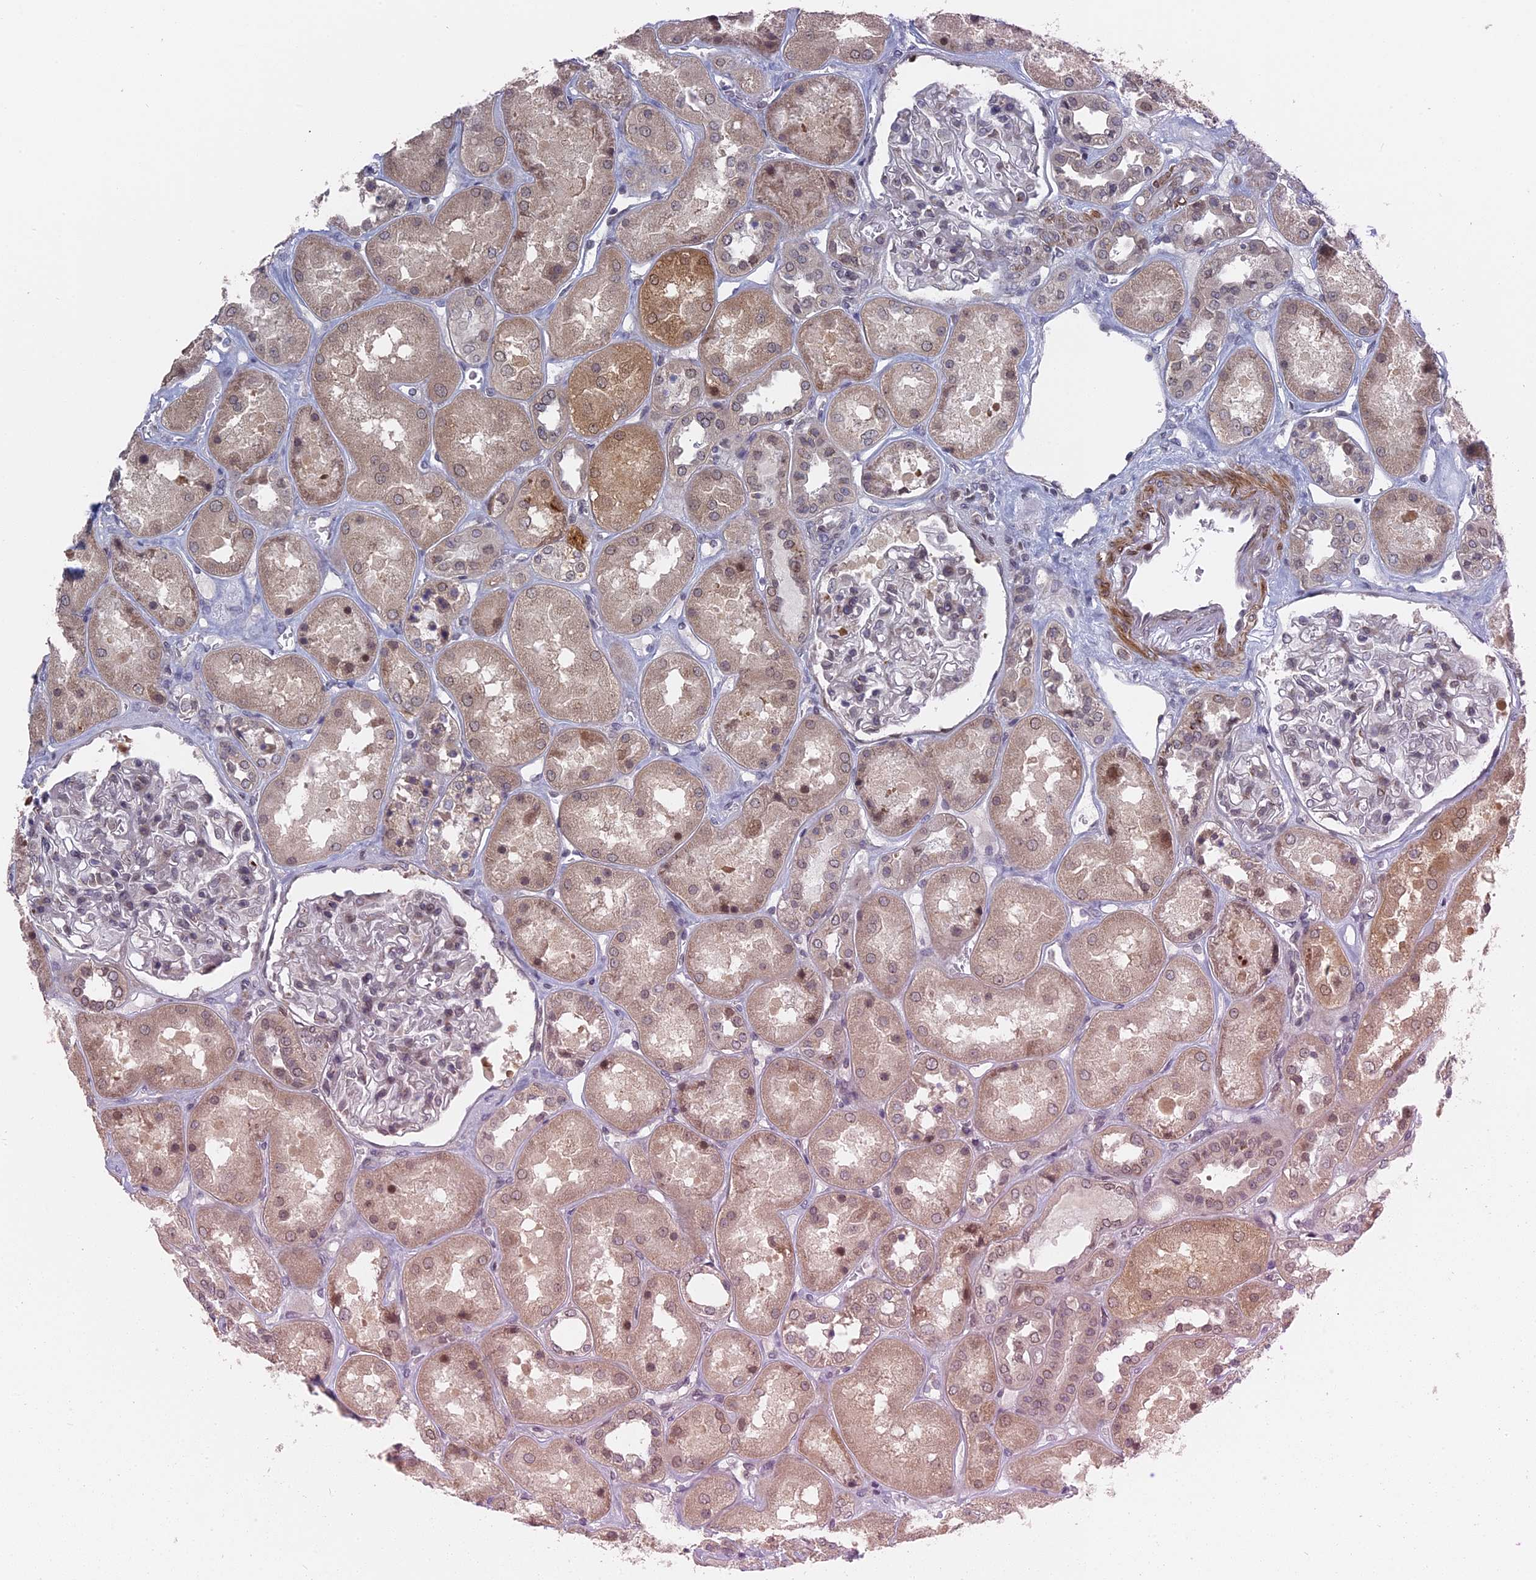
{"staining": {"intensity": "negative", "quantity": "none", "location": "none"}, "tissue": "kidney", "cell_type": "Cells in glomeruli", "image_type": "normal", "snomed": [{"axis": "morphology", "description": "Normal tissue, NOS"}, {"axis": "topography", "description": "Kidney"}], "caption": "IHC of unremarkable kidney demonstrates no positivity in cells in glomeruli. (Stains: DAB immunohistochemistry (IHC) with hematoxylin counter stain, Microscopy: brightfield microscopy at high magnification).", "gene": "MTRF1", "patient": {"sex": "male", "age": 70}}